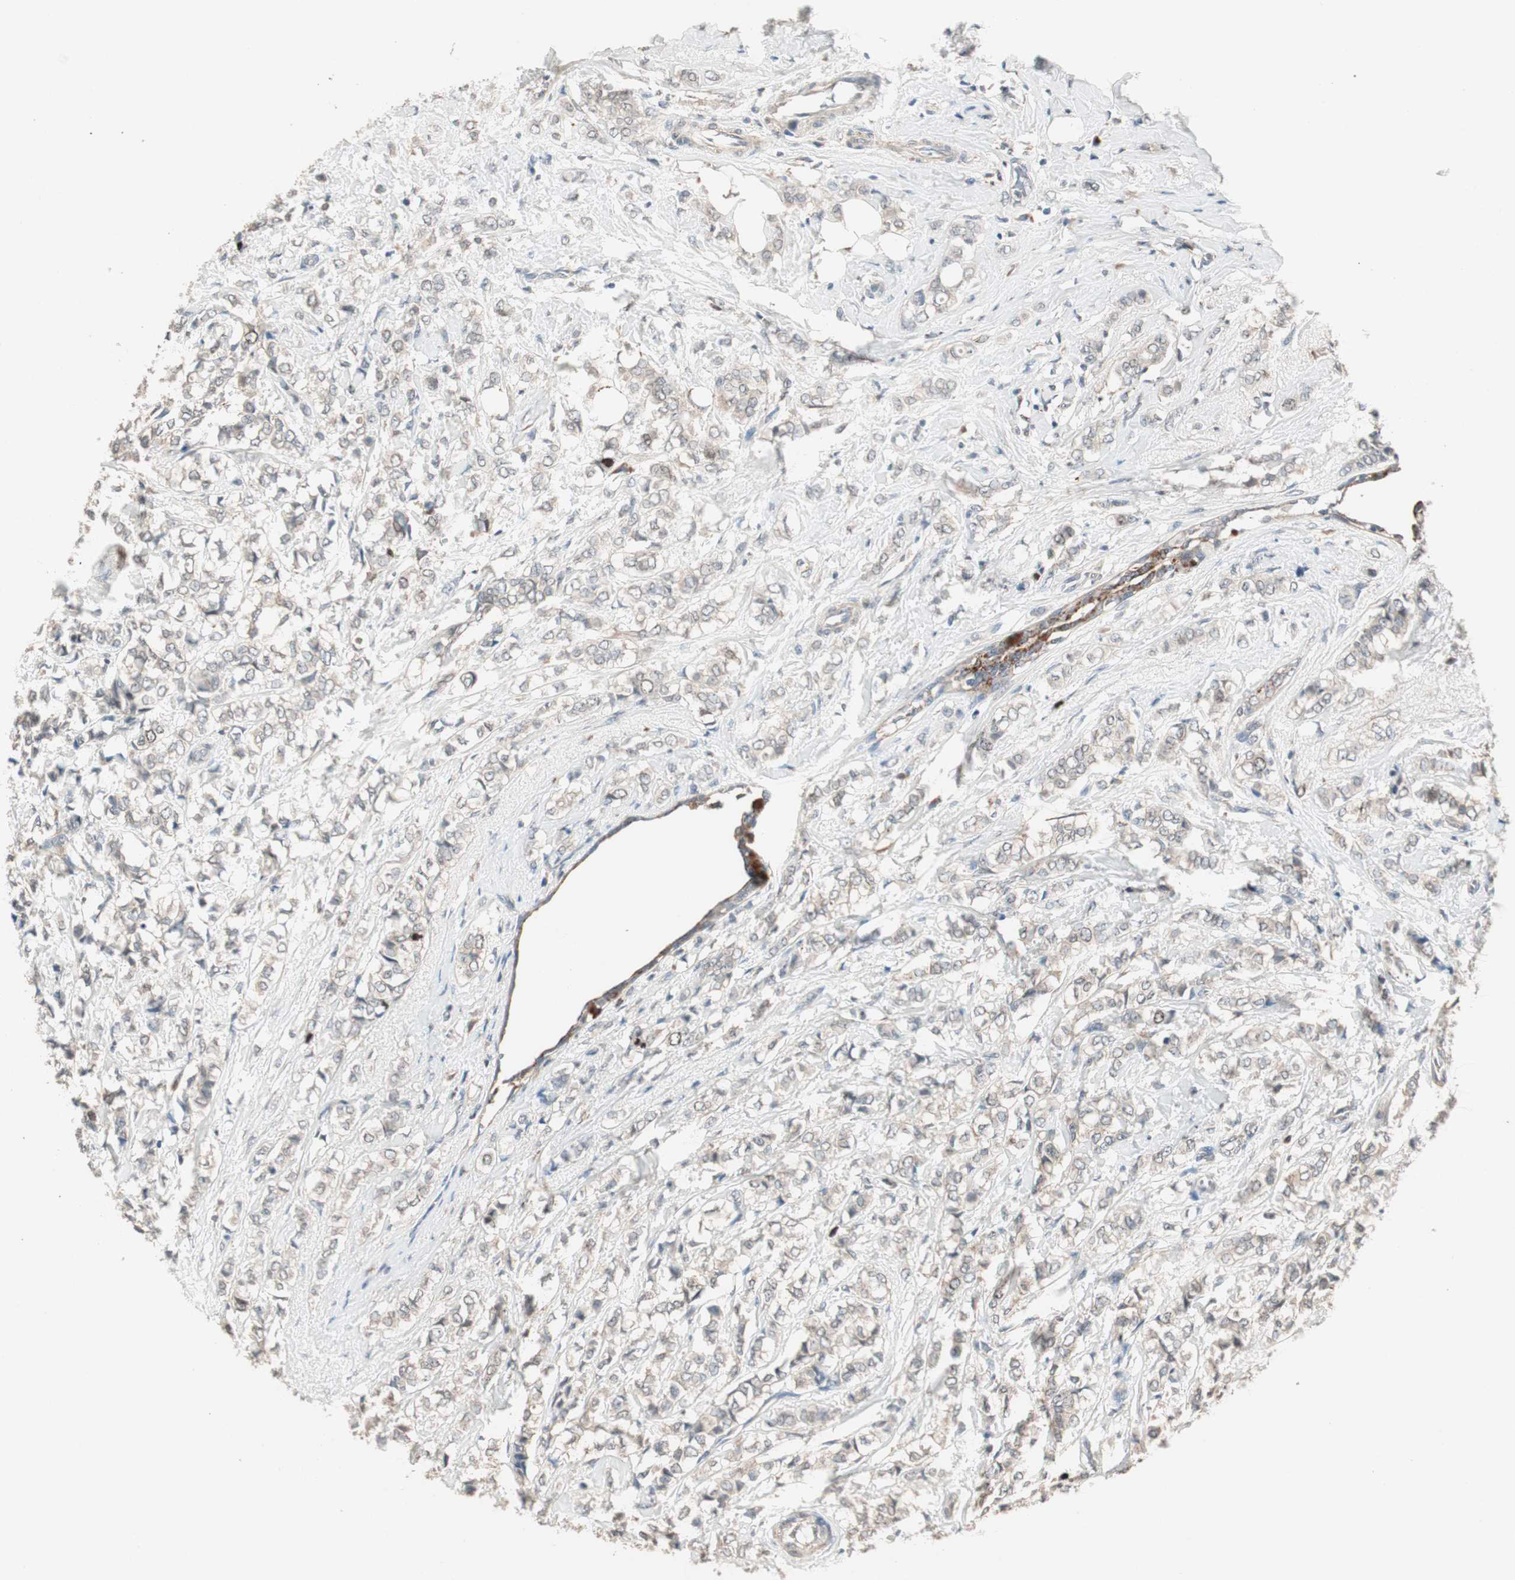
{"staining": {"intensity": "weak", "quantity": ">75%", "location": "cytoplasmic/membranous"}, "tissue": "breast cancer", "cell_type": "Tumor cells", "image_type": "cancer", "snomed": [{"axis": "morphology", "description": "Lobular carcinoma"}, {"axis": "topography", "description": "Breast"}], "caption": "Immunohistochemical staining of human breast cancer (lobular carcinoma) exhibits low levels of weak cytoplasmic/membranous staining in approximately >75% of tumor cells. (DAB (3,3'-diaminobenzidine) IHC, brown staining for protein, blue staining for nuclei).", "gene": "NFRKB", "patient": {"sex": "female", "age": 60}}